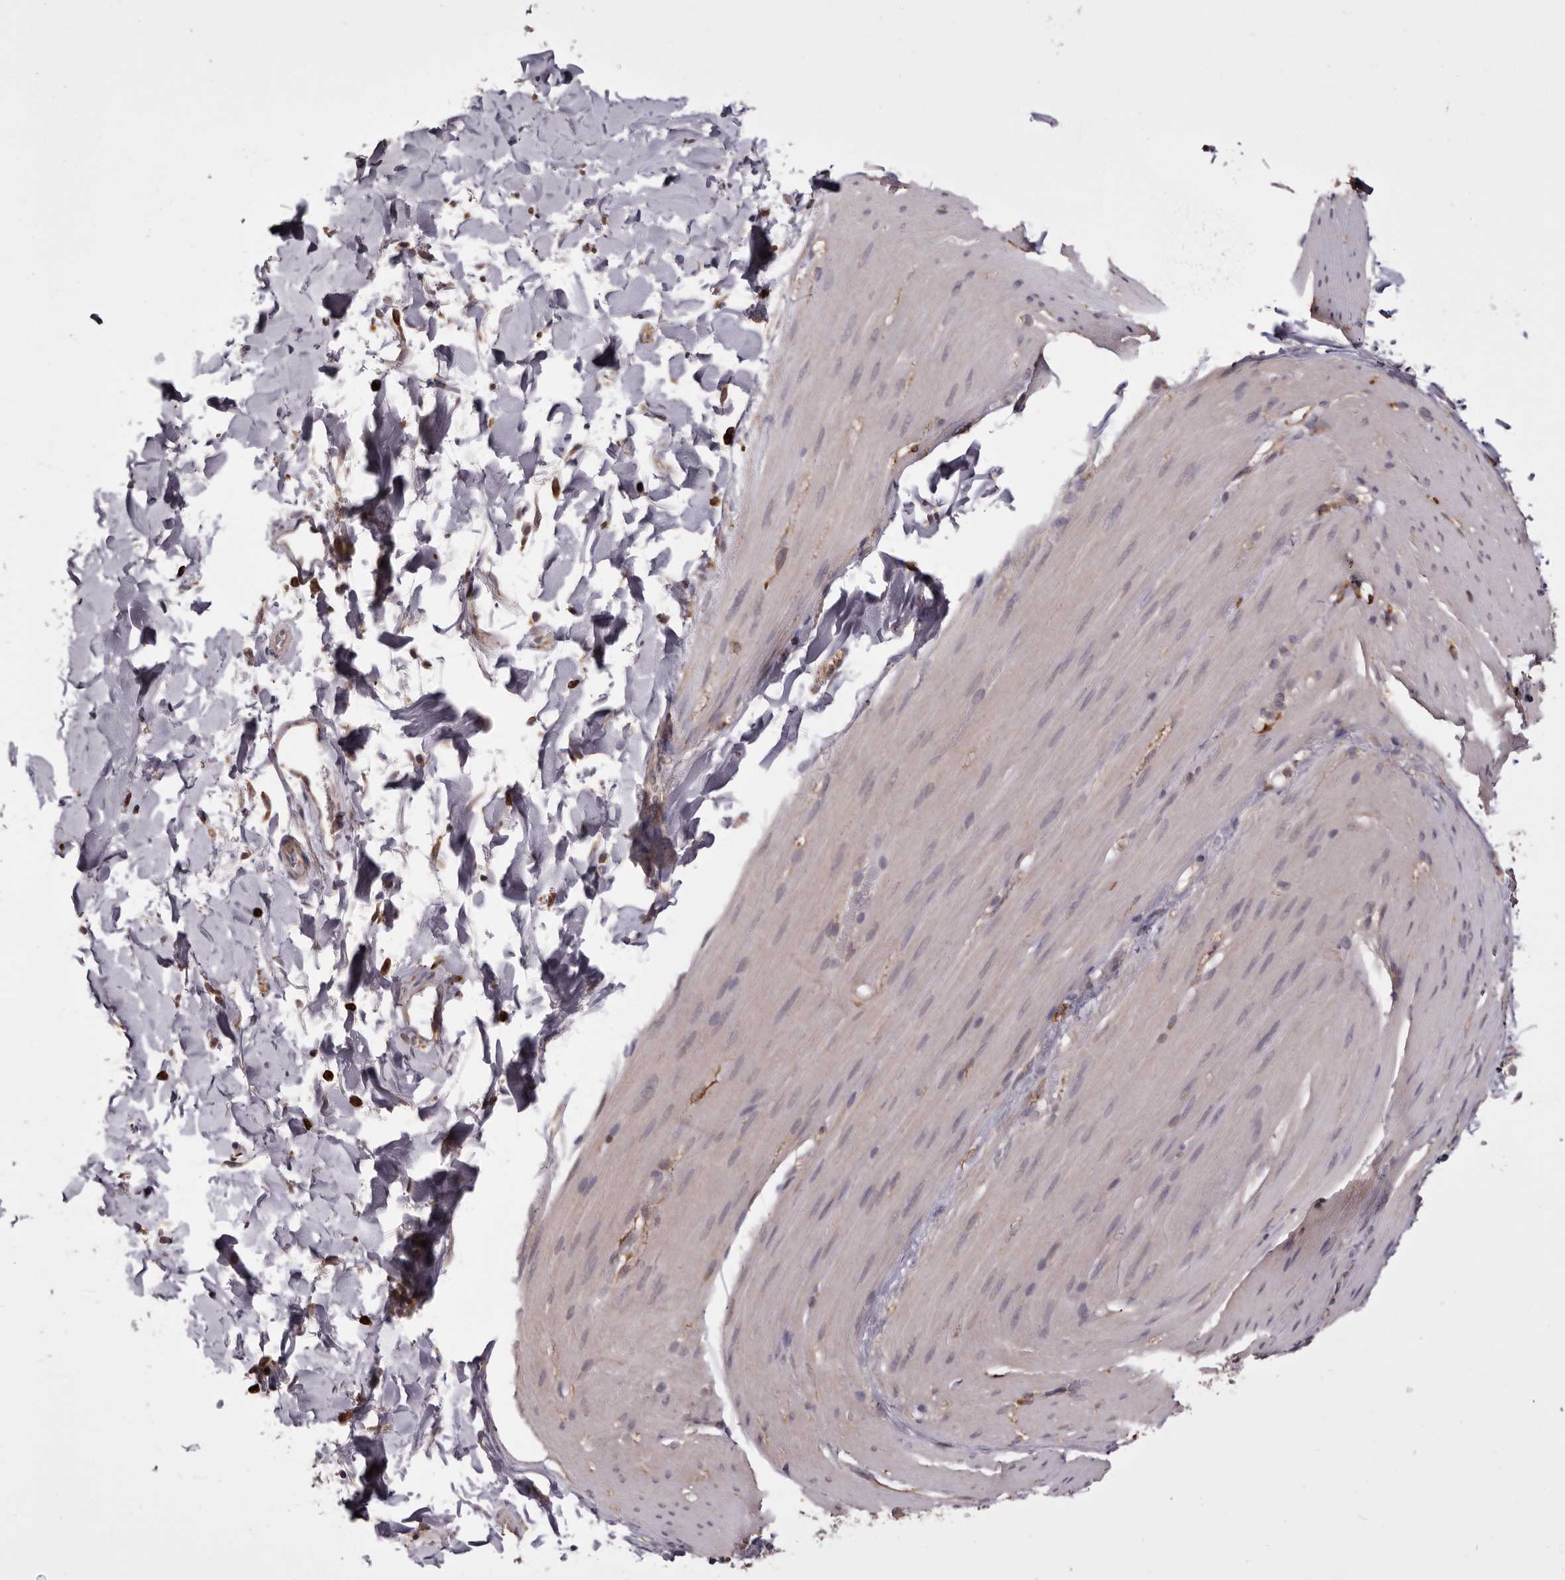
{"staining": {"intensity": "negative", "quantity": "none", "location": "none"}, "tissue": "smooth muscle", "cell_type": "Smooth muscle cells", "image_type": "normal", "snomed": [{"axis": "morphology", "description": "Normal tissue, NOS"}, {"axis": "topography", "description": "Smooth muscle"}, {"axis": "topography", "description": "Small intestine"}], "caption": "DAB (3,3'-diaminobenzidine) immunohistochemical staining of normal smooth muscle demonstrates no significant positivity in smooth muscle cells.", "gene": "TNNI1", "patient": {"sex": "female", "age": 84}}